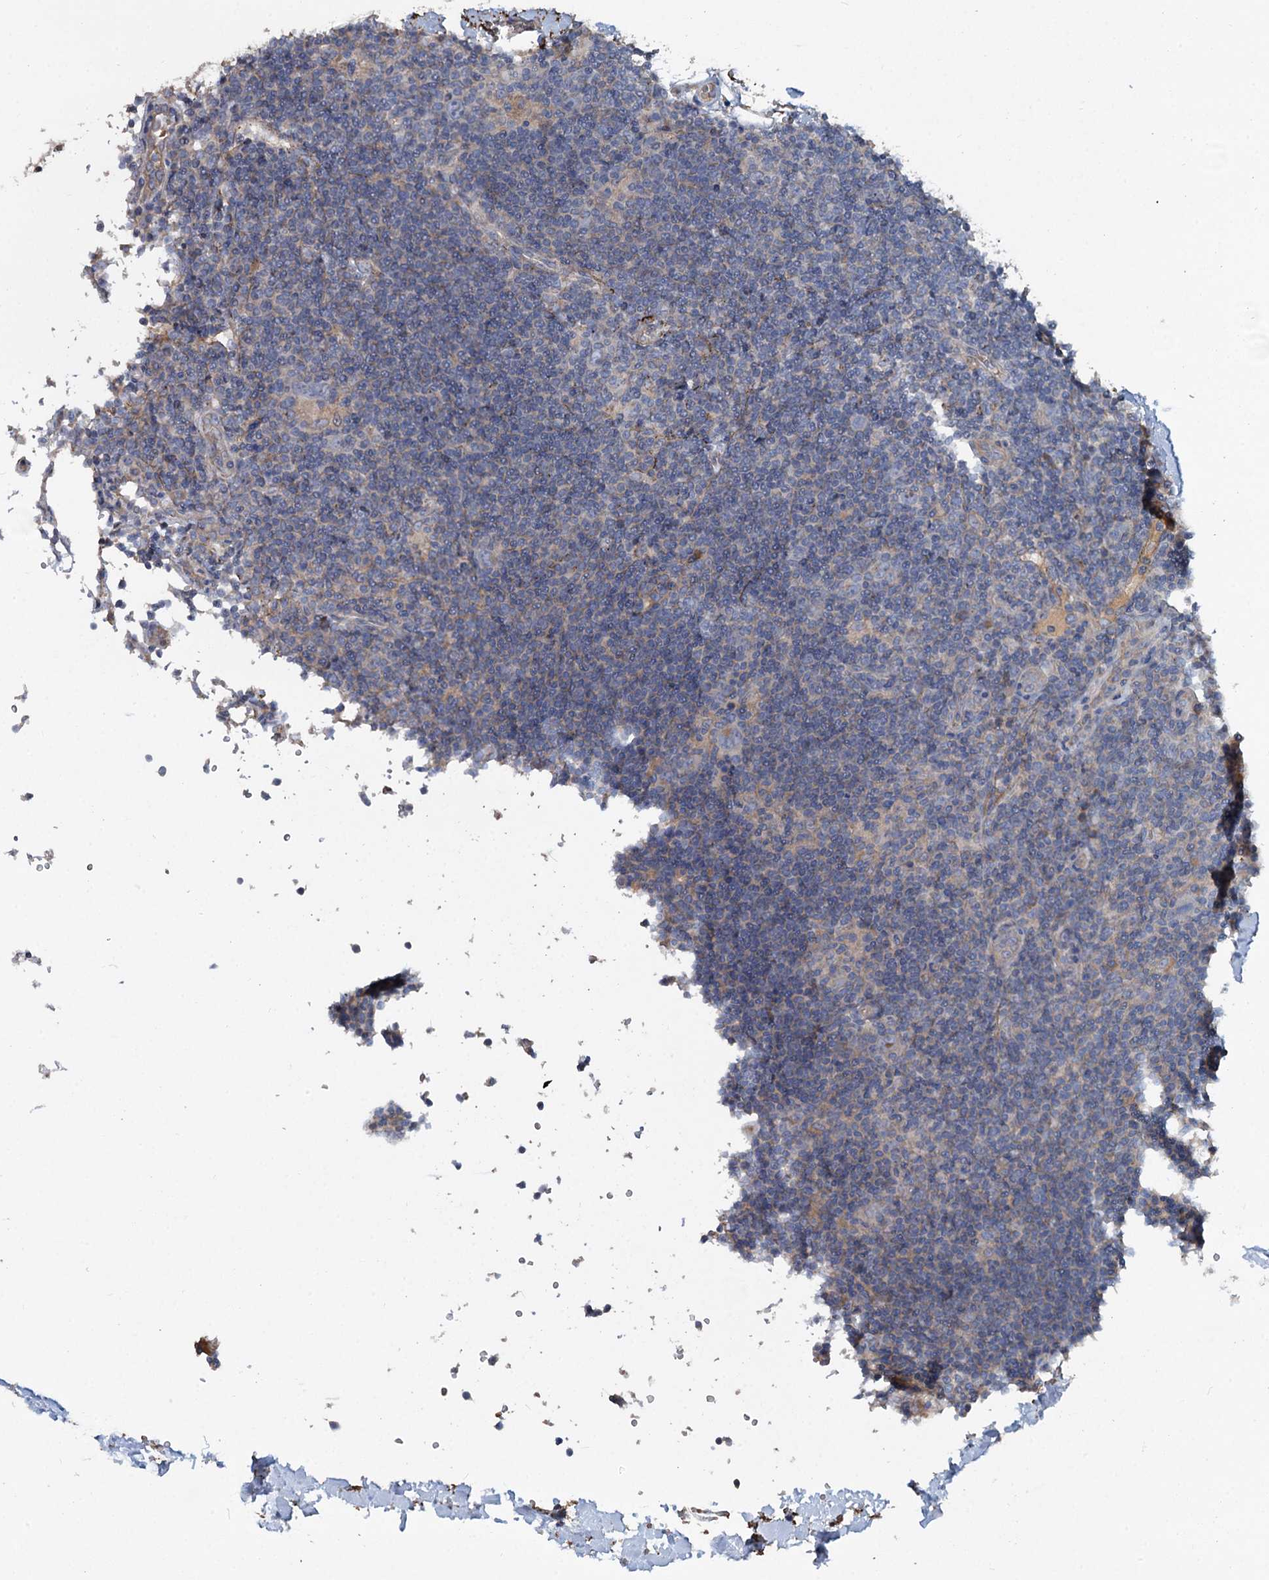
{"staining": {"intensity": "negative", "quantity": "none", "location": "none"}, "tissue": "lymphoma", "cell_type": "Tumor cells", "image_type": "cancer", "snomed": [{"axis": "morphology", "description": "Hodgkin's disease, NOS"}, {"axis": "topography", "description": "Lymph node"}], "caption": "Tumor cells show no significant protein staining in lymphoma. Nuclei are stained in blue.", "gene": "URAD", "patient": {"sex": "female", "age": 57}}